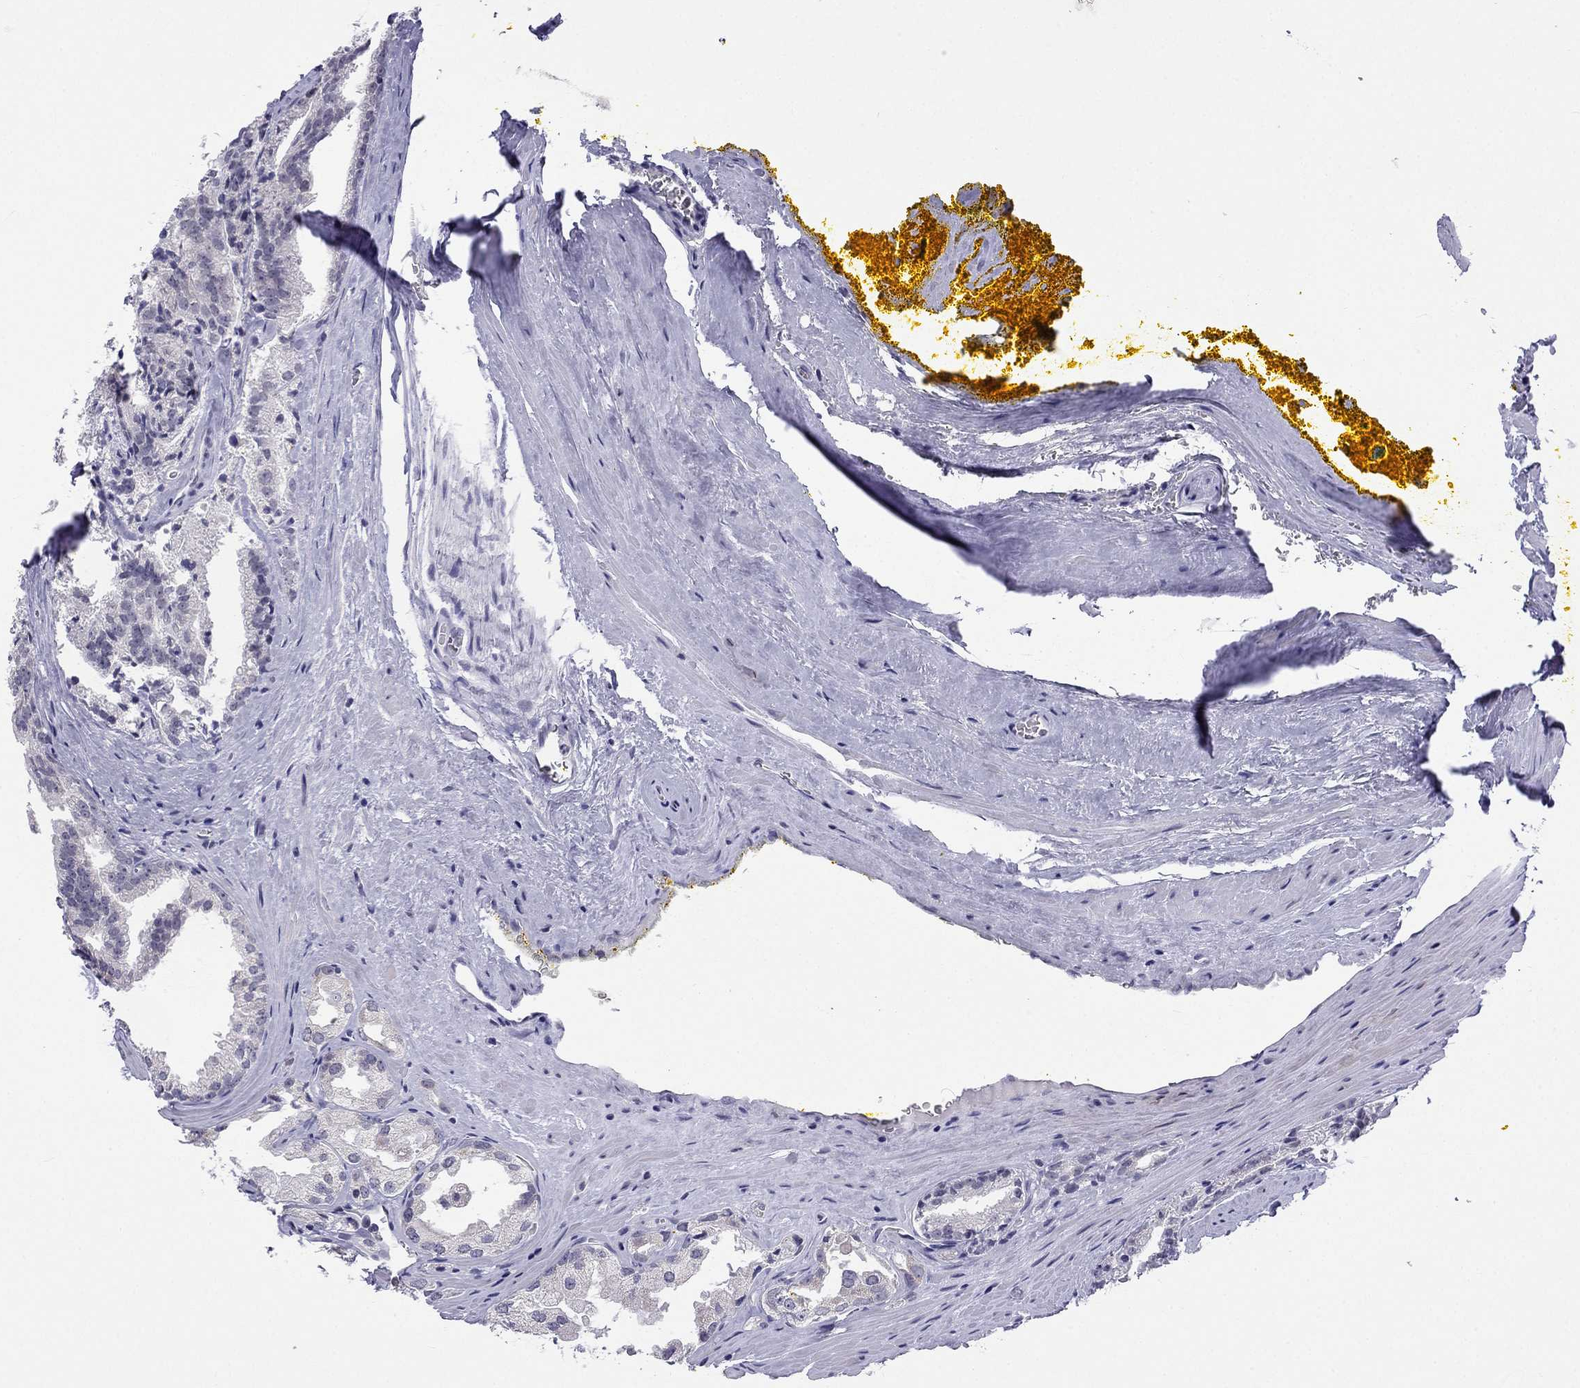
{"staining": {"intensity": "negative", "quantity": "none", "location": "none"}, "tissue": "prostate cancer", "cell_type": "Tumor cells", "image_type": "cancer", "snomed": [{"axis": "morphology", "description": "Adenocarcinoma, NOS"}, {"axis": "morphology", "description": "Adenocarcinoma, High grade"}, {"axis": "topography", "description": "Prostate"}], "caption": "This micrograph is of adenocarcinoma (prostate) stained with immunohistochemistry (IHC) to label a protein in brown with the nuclei are counter-stained blue. There is no expression in tumor cells.", "gene": "C5orf49", "patient": {"sex": "male", "age": 70}}